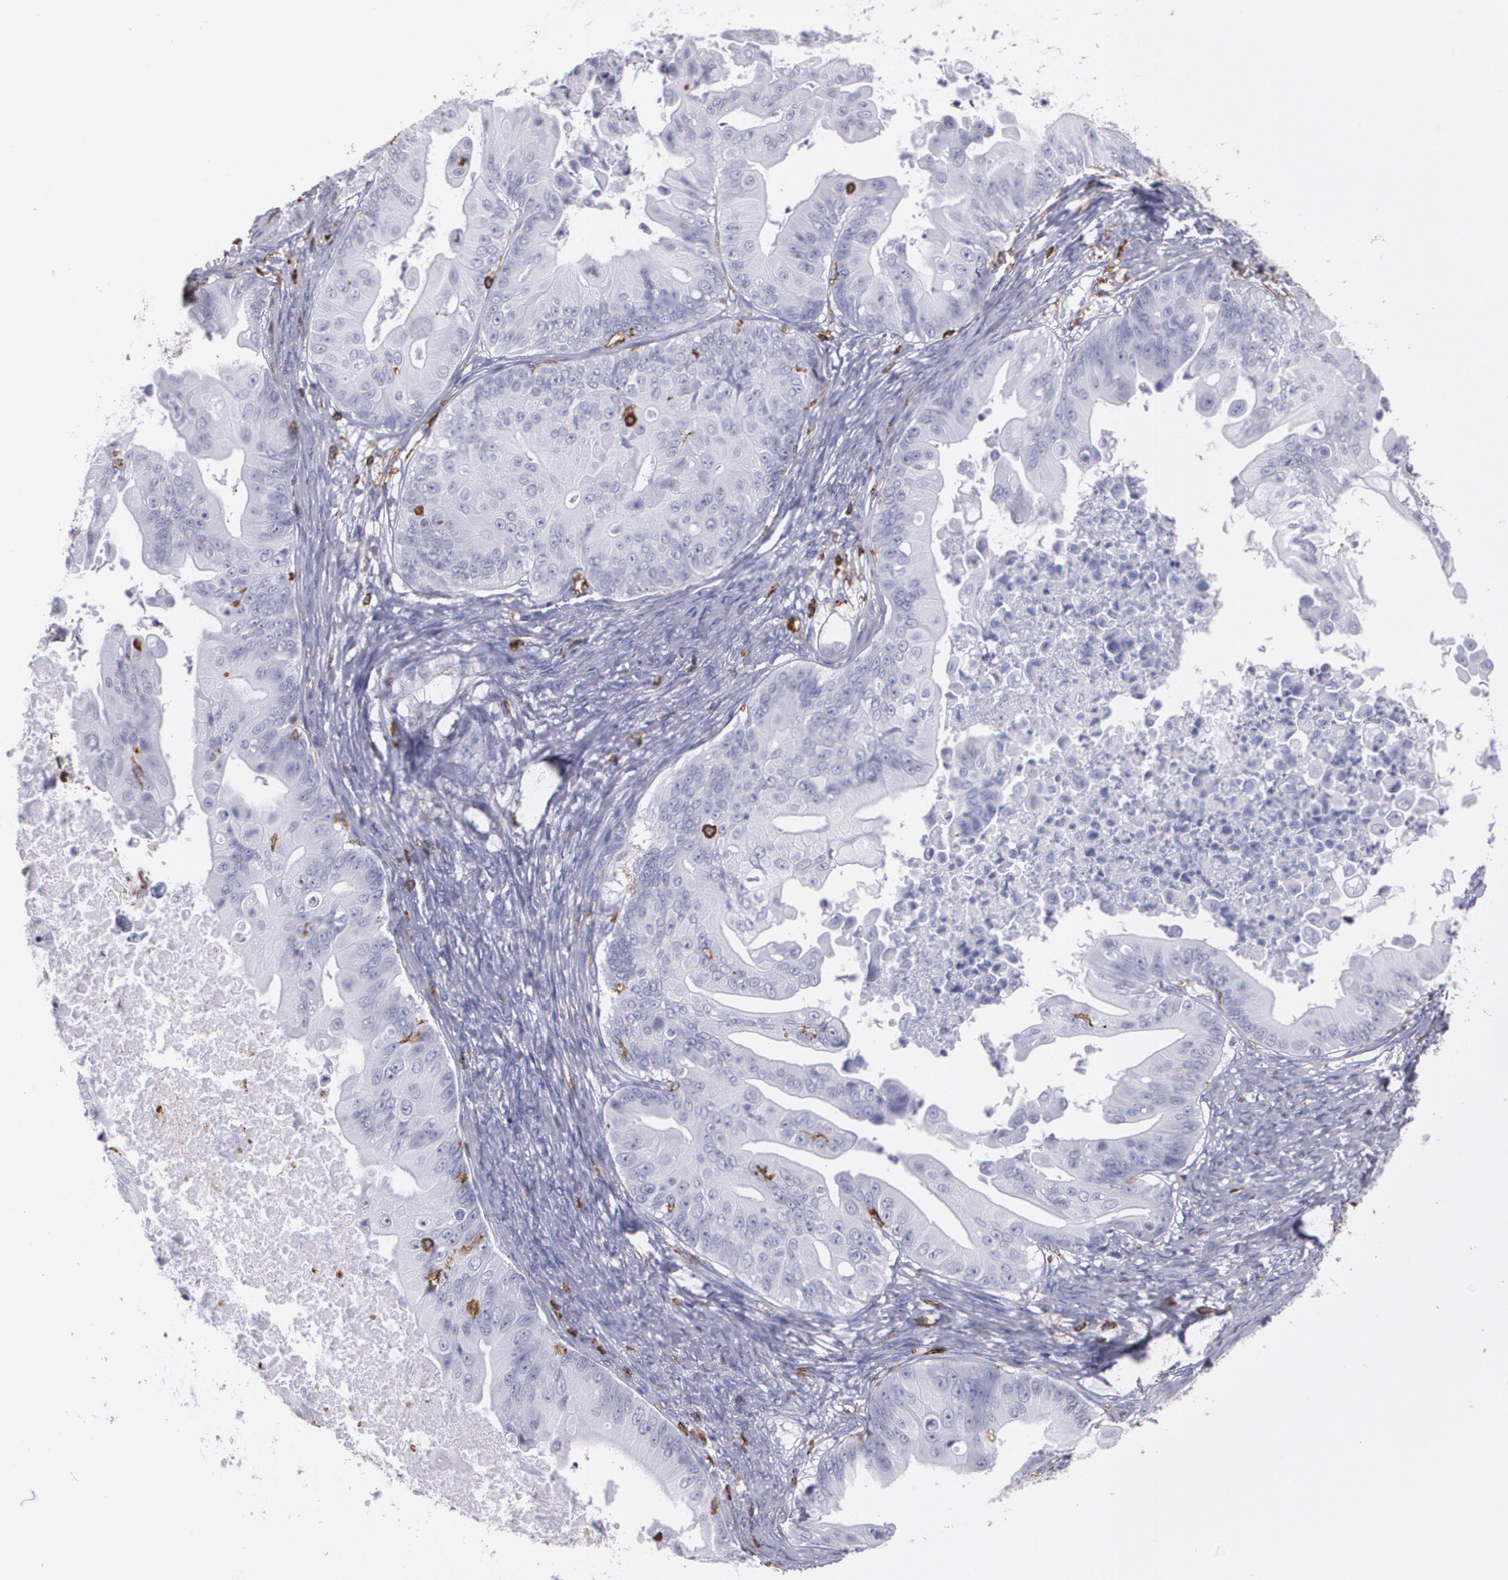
{"staining": {"intensity": "negative", "quantity": "none", "location": "none"}, "tissue": "ovarian cancer", "cell_type": "Tumor cells", "image_type": "cancer", "snomed": [{"axis": "morphology", "description": "Cystadenocarcinoma, mucinous, NOS"}, {"axis": "topography", "description": "Ovary"}], "caption": "Tumor cells show no significant positivity in ovarian cancer (mucinous cystadenocarcinoma). (DAB immunohistochemistry (IHC) with hematoxylin counter stain).", "gene": "PTPRC", "patient": {"sex": "female", "age": 37}}